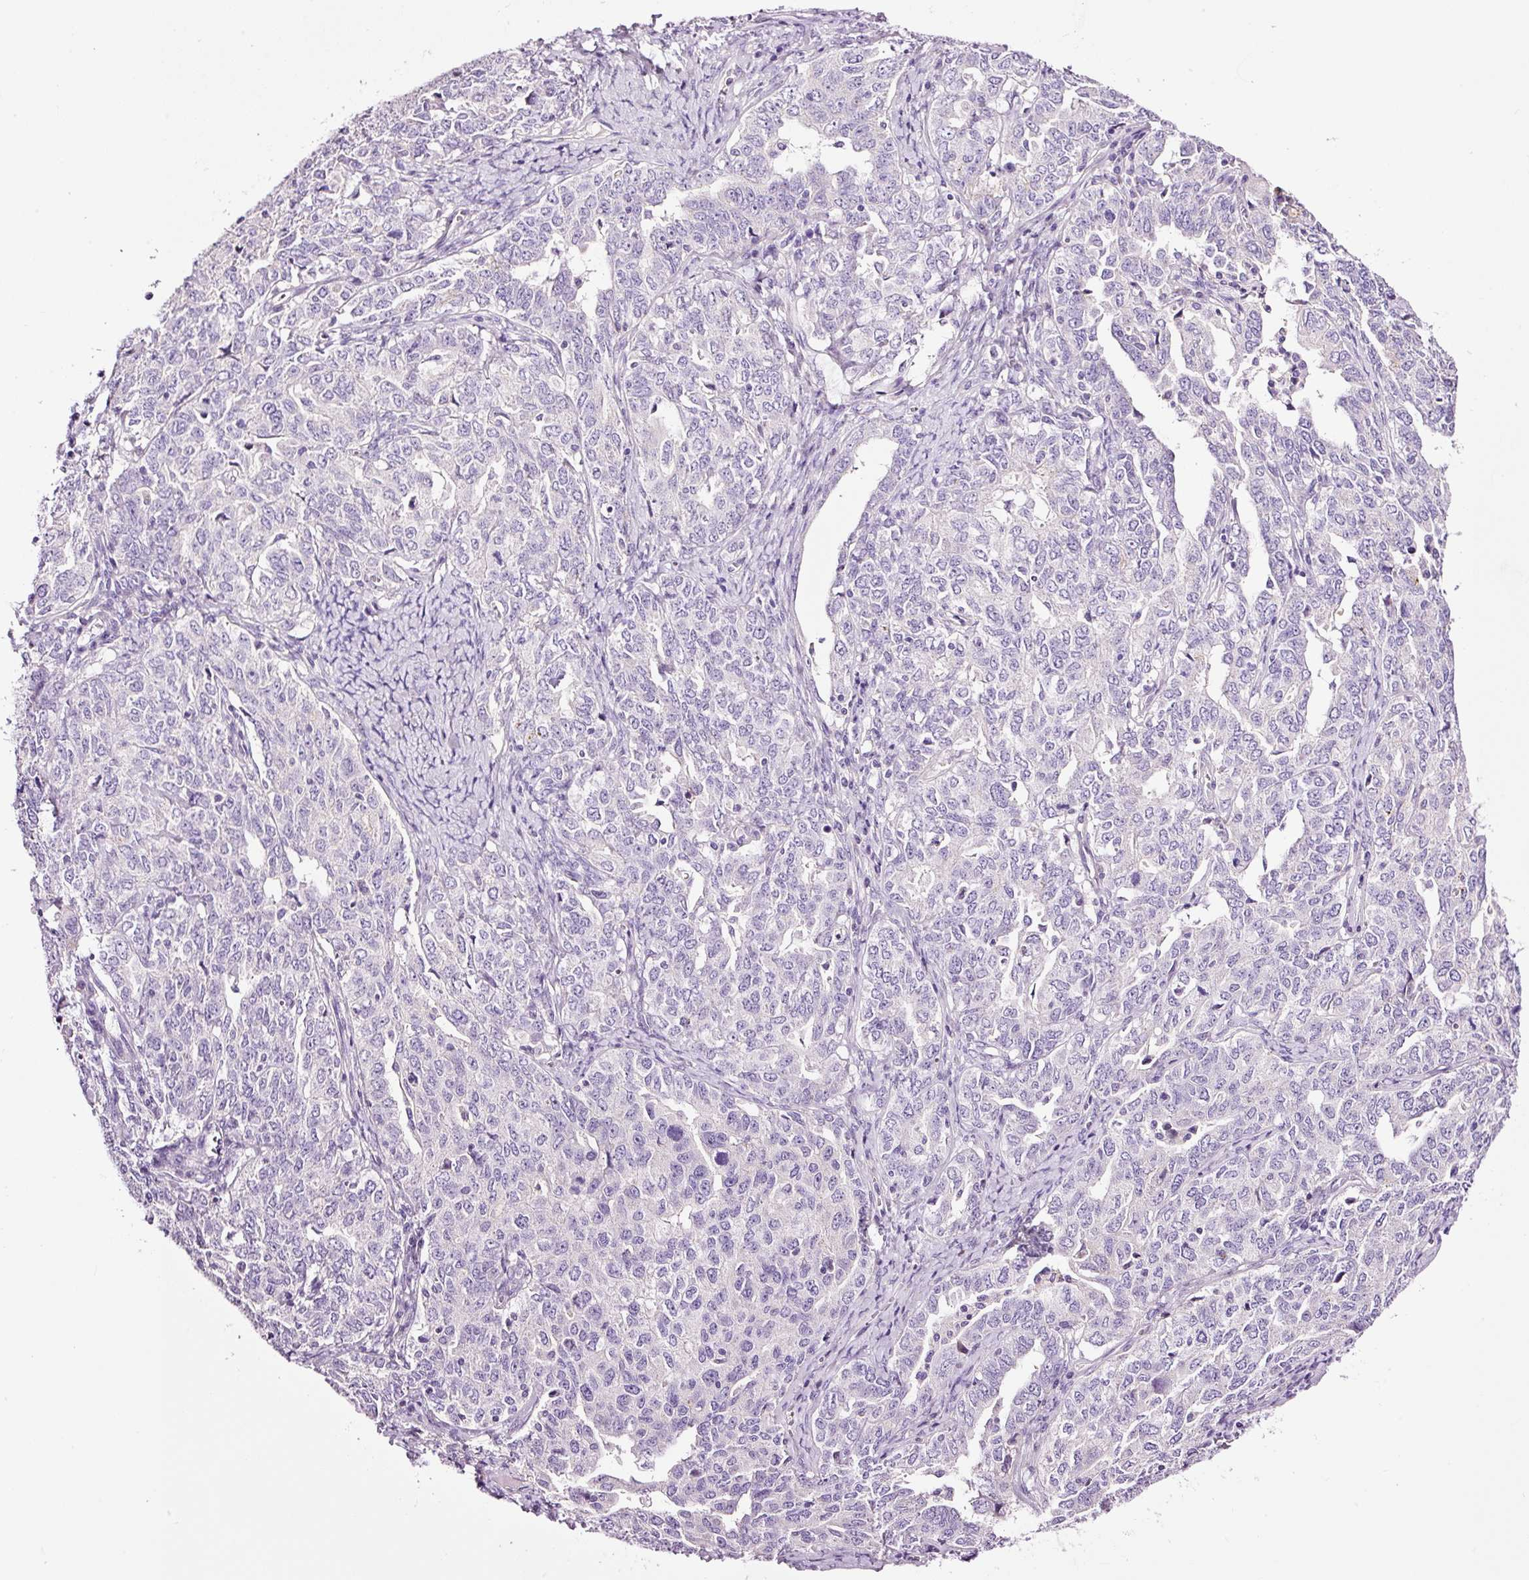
{"staining": {"intensity": "negative", "quantity": "none", "location": "none"}, "tissue": "ovarian cancer", "cell_type": "Tumor cells", "image_type": "cancer", "snomed": [{"axis": "morphology", "description": "Carcinoma, endometroid"}, {"axis": "topography", "description": "Ovary"}], "caption": "Tumor cells are negative for brown protein staining in ovarian endometroid carcinoma. (DAB immunohistochemistry (IHC) visualized using brightfield microscopy, high magnification).", "gene": "PAM", "patient": {"sex": "female", "age": 62}}